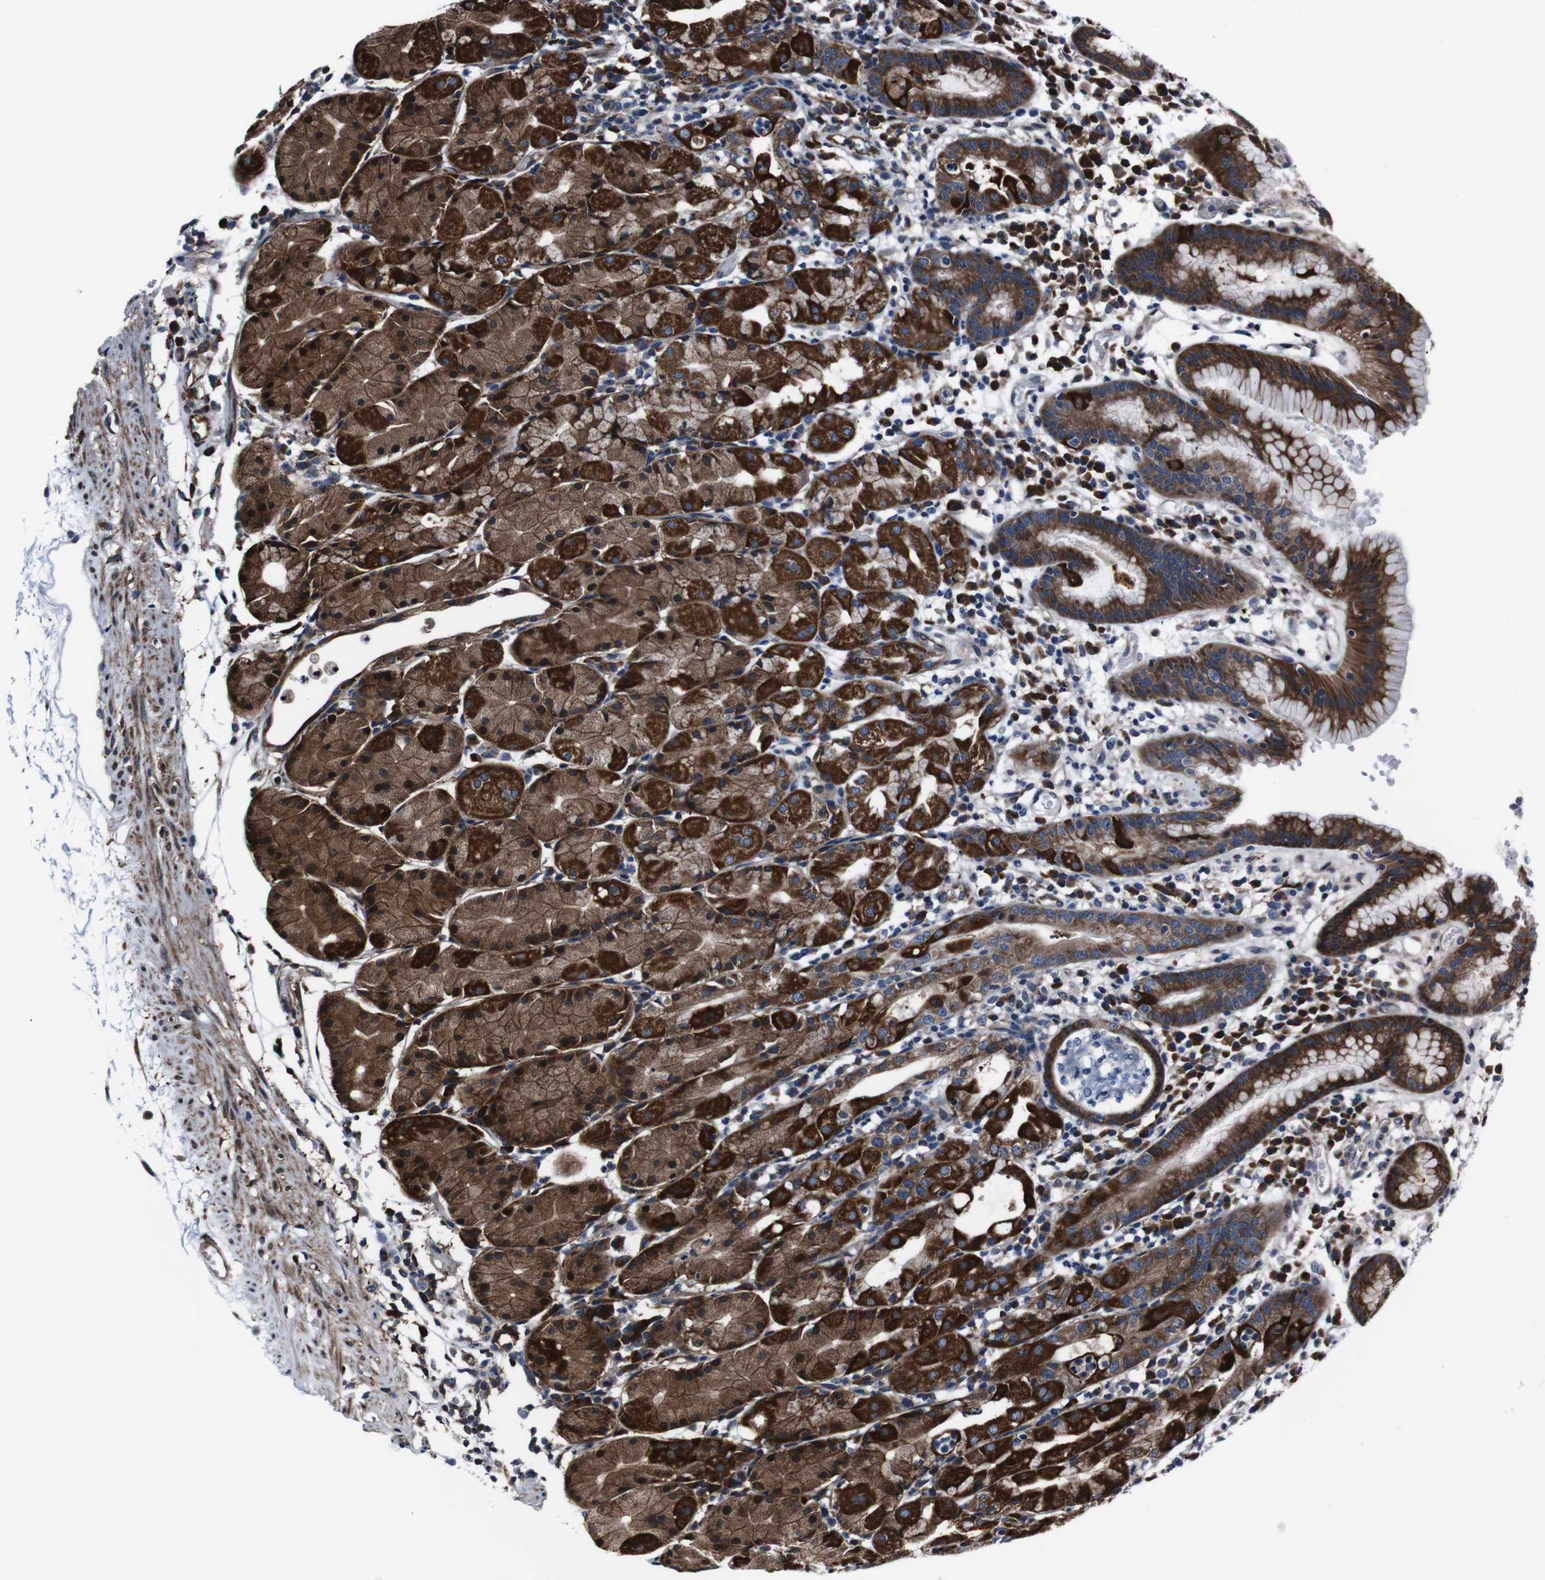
{"staining": {"intensity": "strong", "quantity": ">75%", "location": "cytoplasmic/membranous"}, "tissue": "stomach", "cell_type": "Glandular cells", "image_type": "normal", "snomed": [{"axis": "morphology", "description": "Normal tissue, NOS"}, {"axis": "topography", "description": "Stomach"}, {"axis": "topography", "description": "Stomach, lower"}], "caption": "A histopathology image of human stomach stained for a protein demonstrates strong cytoplasmic/membranous brown staining in glandular cells.", "gene": "EIF4A2", "patient": {"sex": "female", "age": 75}}